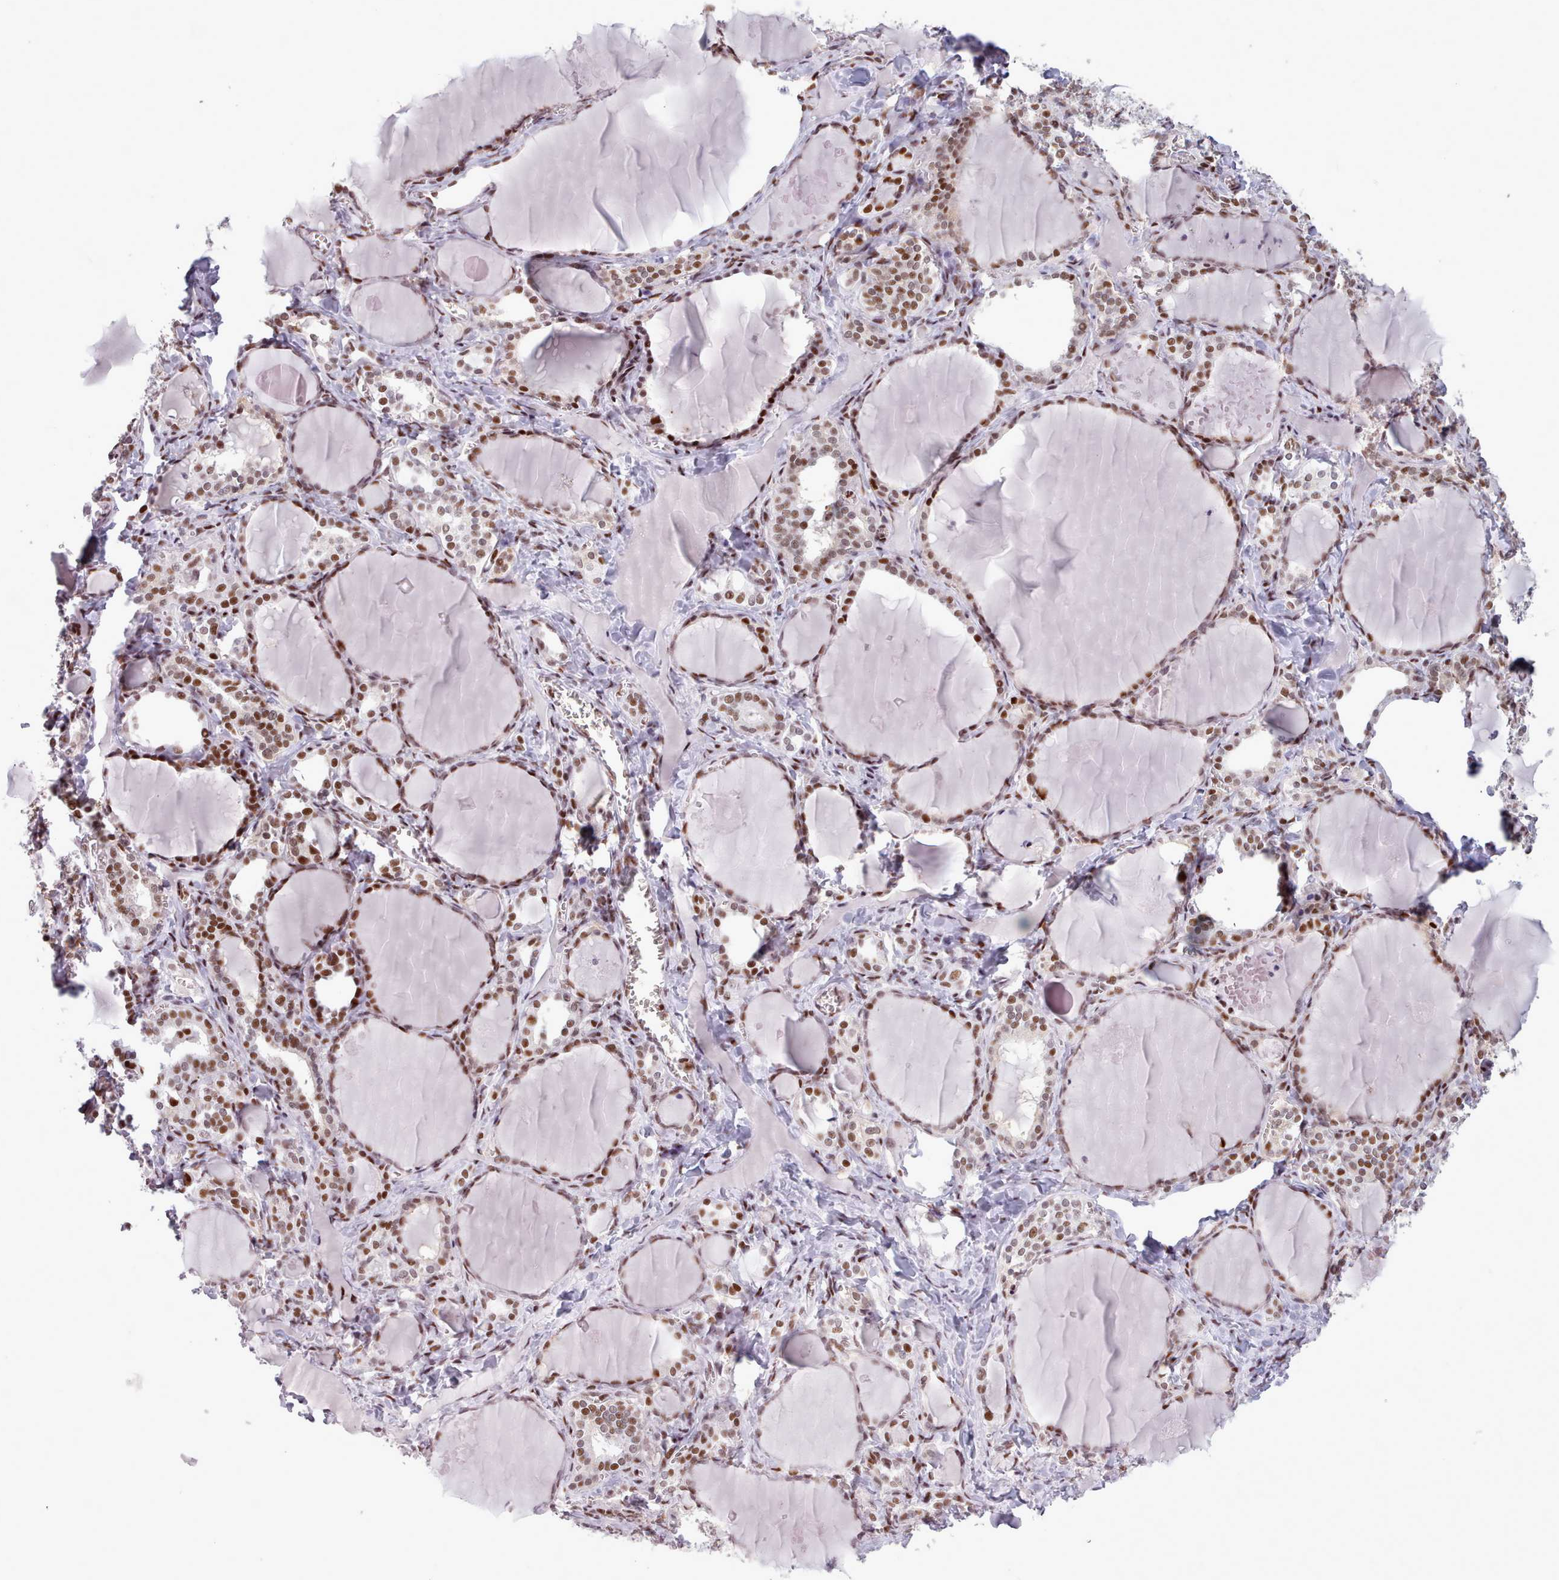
{"staining": {"intensity": "moderate", "quantity": ">75%", "location": "nuclear"}, "tissue": "thyroid gland", "cell_type": "Glandular cells", "image_type": "normal", "snomed": [{"axis": "morphology", "description": "Normal tissue, NOS"}, {"axis": "topography", "description": "Thyroid gland"}], "caption": "IHC histopathology image of normal human thyroid gland stained for a protein (brown), which reveals medium levels of moderate nuclear positivity in about >75% of glandular cells.", "gene": "SRSF4", "patient": {"sex": "female", "age": 42}}